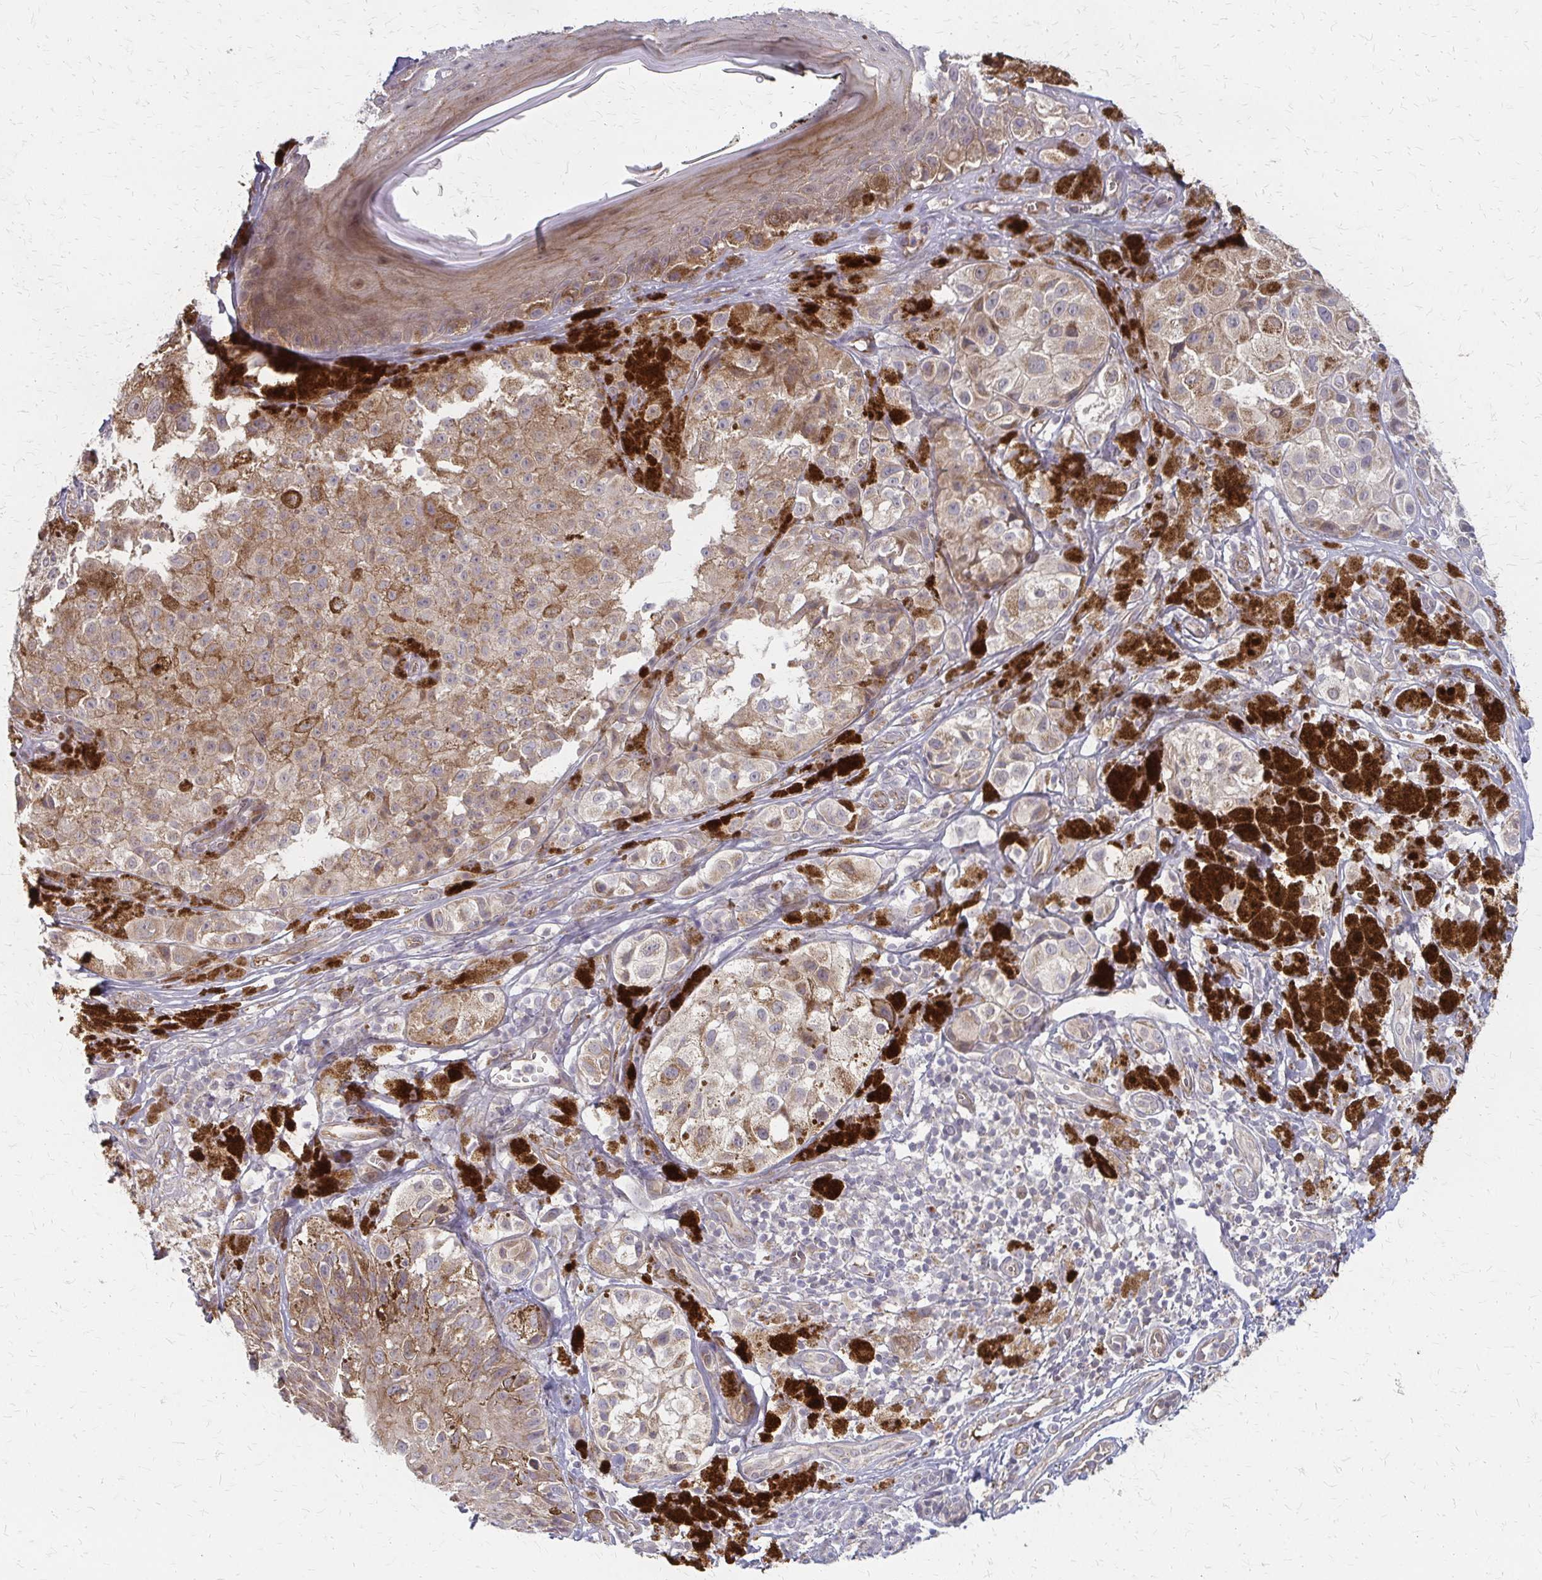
{"staining": {"intensity": "weak", "quantity": ">75%", "location": "cytoplasmic/membranous"}, "tissue": "melanoma", "cell_type": "Tumor cells", "image_type": "cancer", "snomed": [{"axis": "morphology", "description": "Malignant melanoma, NOS"}, {"axis": "topography", "description": "Skin"}], "caption": "This micrograph displays immunohistochemistry staining of human melanoma, with low weak cytoplasmic/membranous positivity in approximately >75% of tumor cells.", "gene": "ZNF383", "patient": {"sex": "male", "age": 61}}